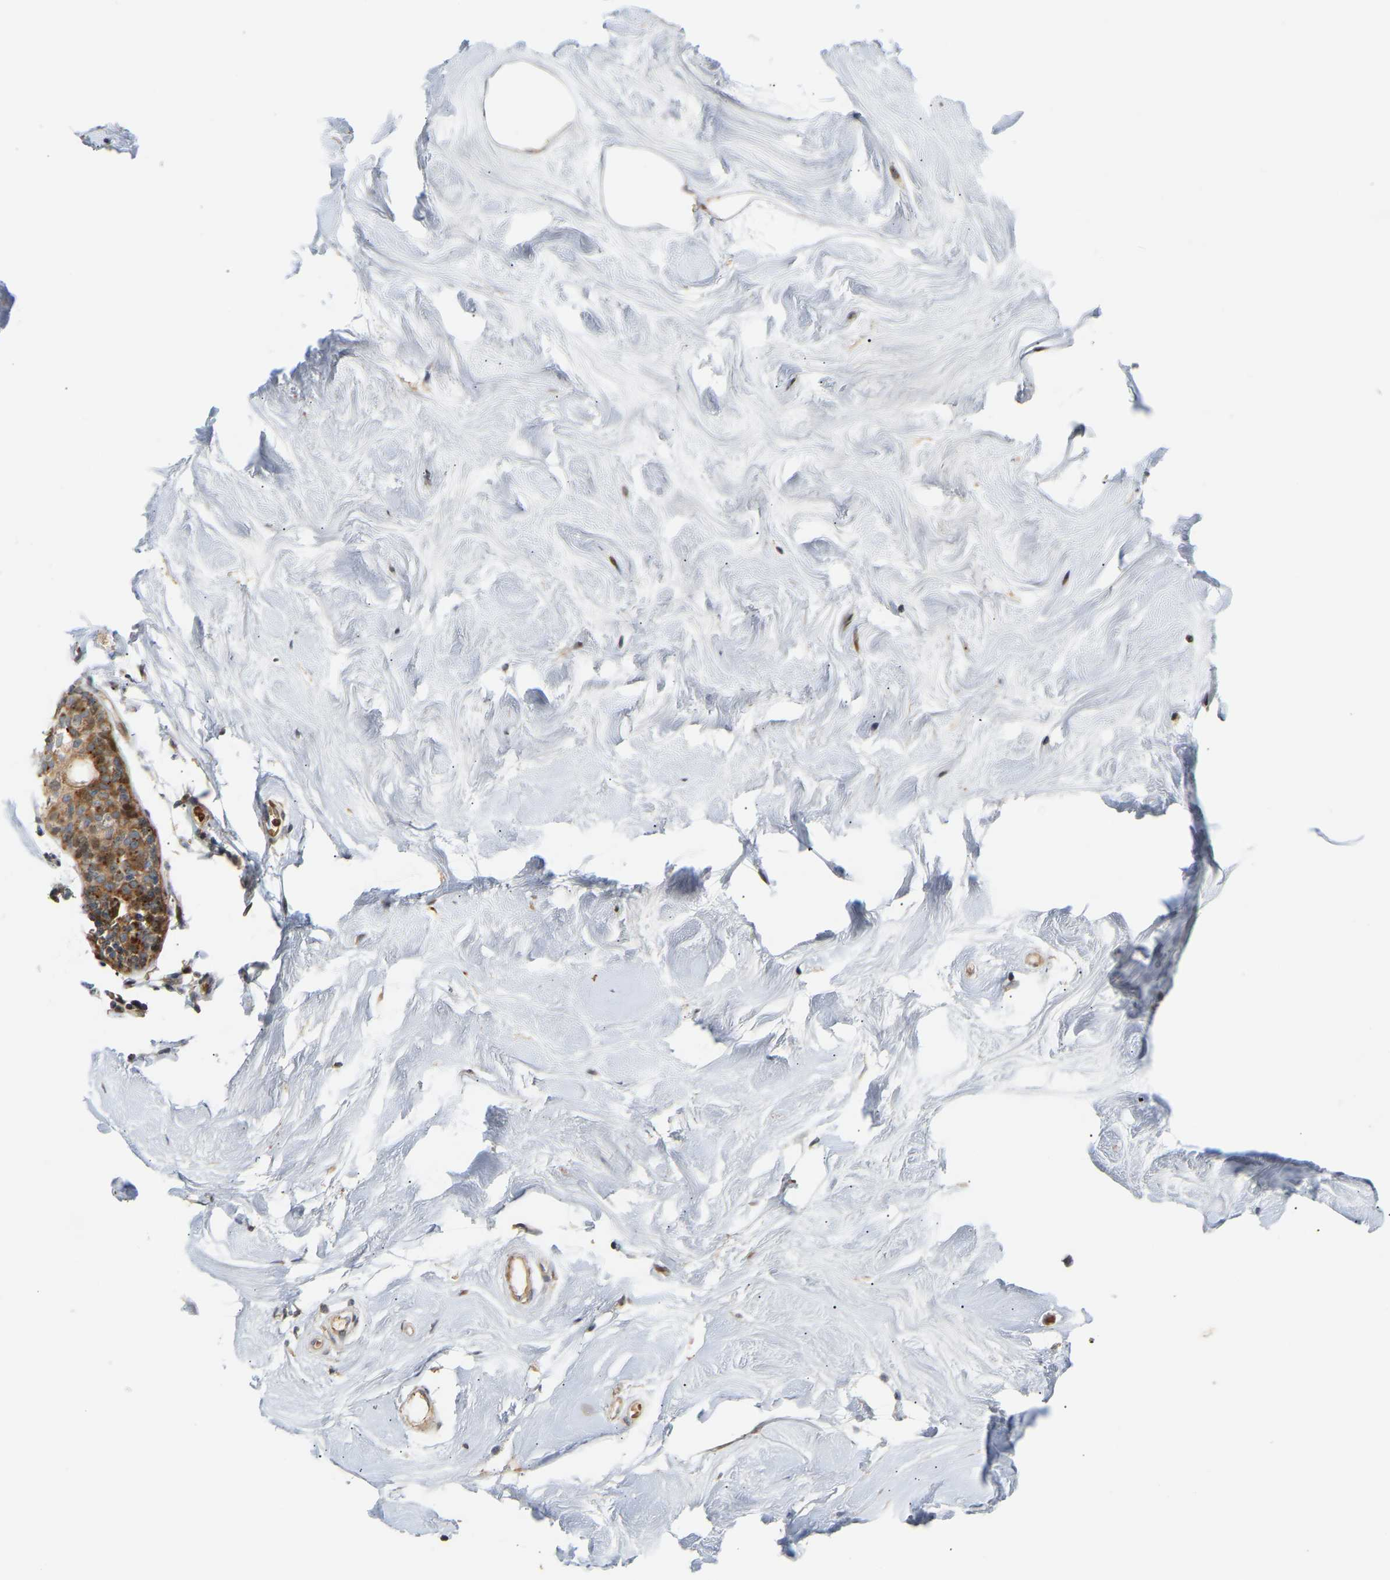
{"staining": {"intensity": "moderate", "quantity": "<25%", "location": "cytoplasmic/membranous"}, "tissue": "breast cancer", "cell_type": "Tumor cells", "image_type": "cancer", "snomed": [{"axis": "morphology", "description": "Duct carcinoma"}, {"axis": "topography", "description": "Breast"}], "caption": "Immunohistochemistry (IHC) histopathology image of breast intraductal carcinoma stained for a protein (brown), which displays low levels of moderate cytoplasmic/membranous positivity in about <25% of tumor cells.", "gene": "POGLUT2", "patient": {"sex": "female", "age": 61}}